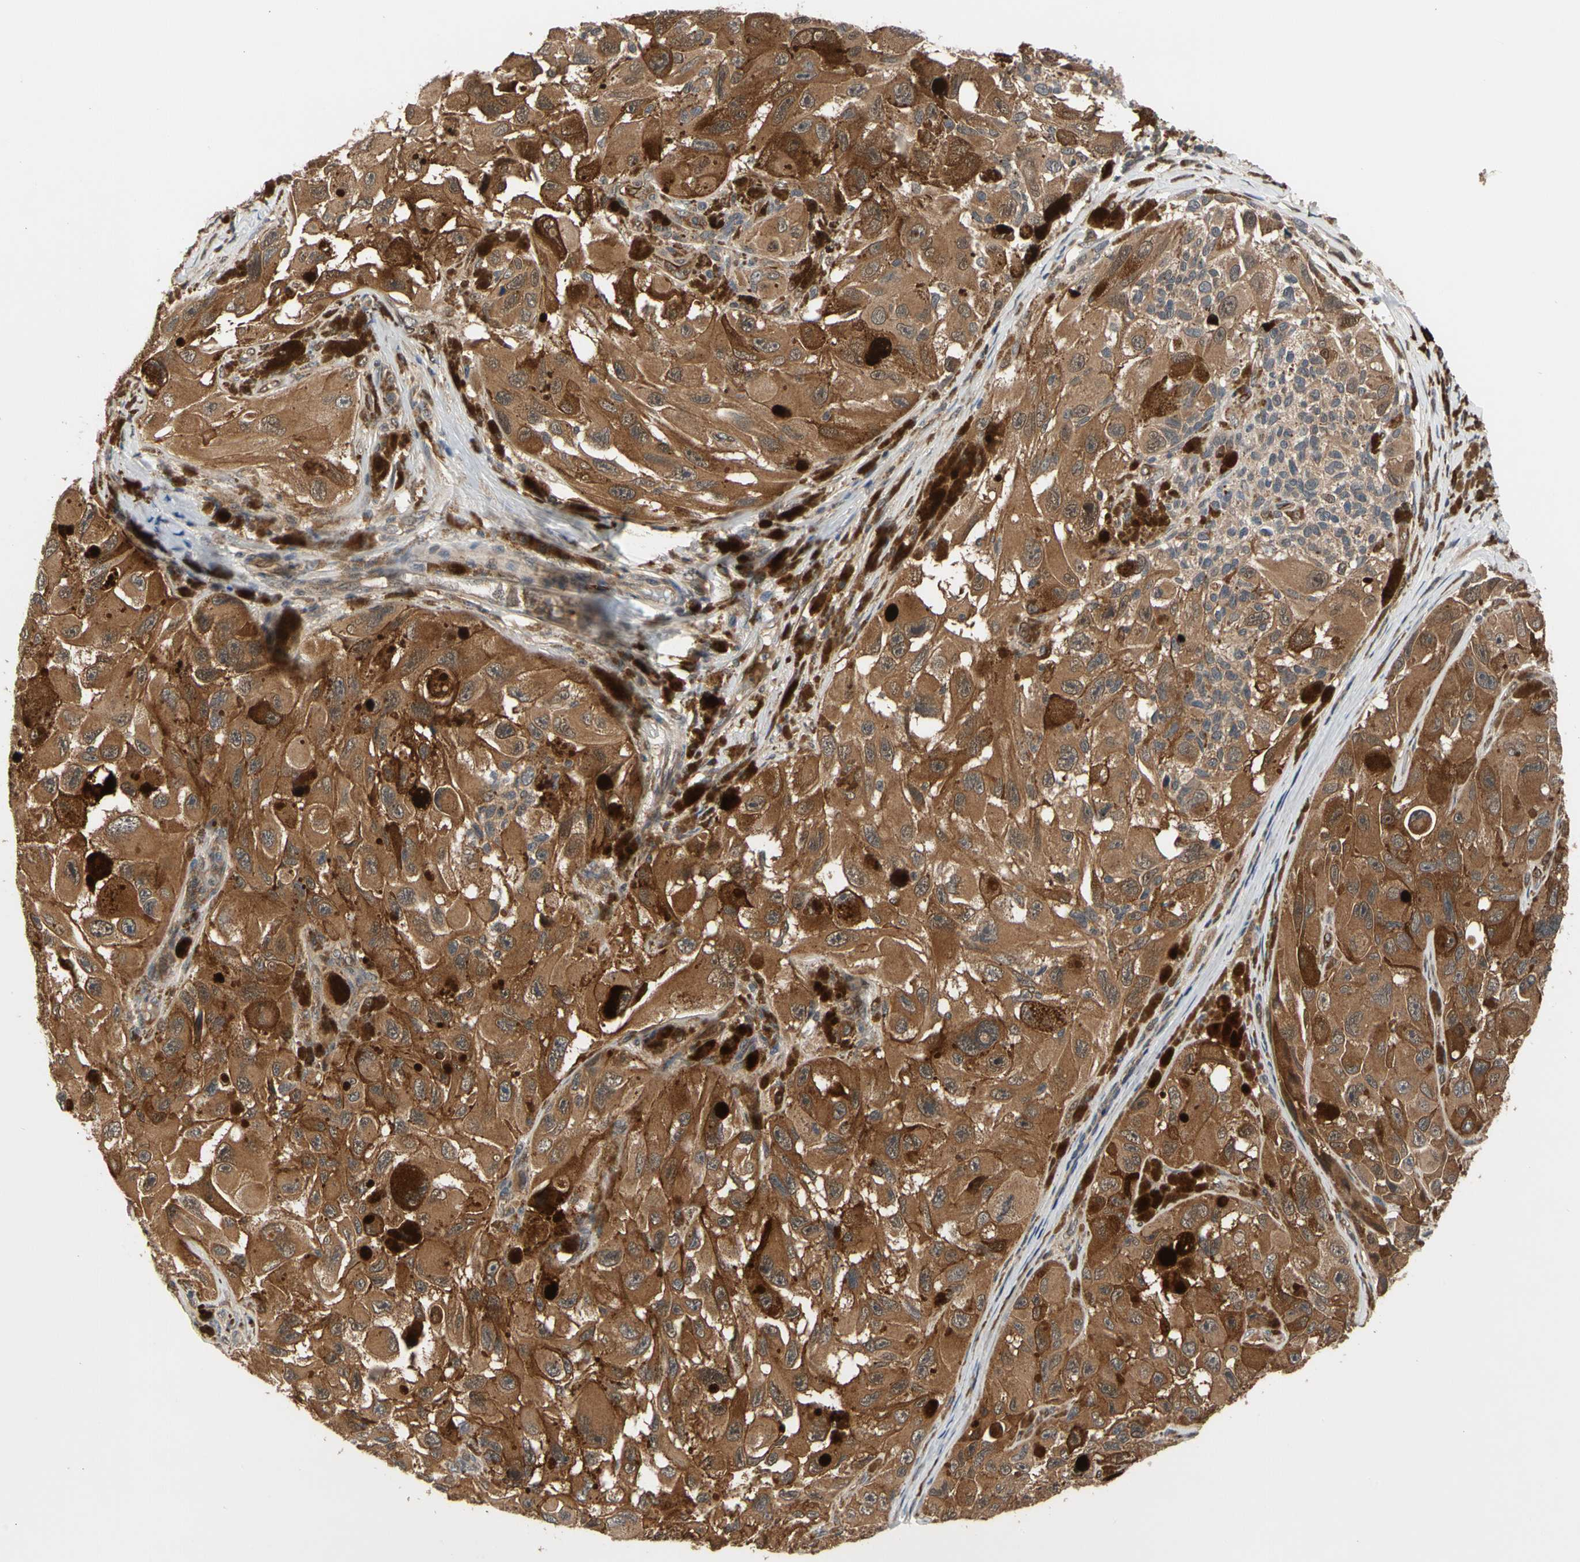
{"staining": {"intensity": "moderate", "quantity": ">75%", "location": "cytoplasmic/membranous"}, "tissue": "melanoma", "cell_type": "Tumor cells", "image_type": "cancer", "snomed": [{"axis": "morphology", "description": "Malignant melanoma, NOS"}, {"axis": "topography", "description": "Skin"}], "caption": "This photomicrograph exhibits immunohistochemistry (IHC) staining of malignant melanoma, with medium moderate cytoplasmic/membranous staining in approximately >75% of tumor cells.", "gene": "CYTIP", "patient": {"sex": "female", "age": 73}}